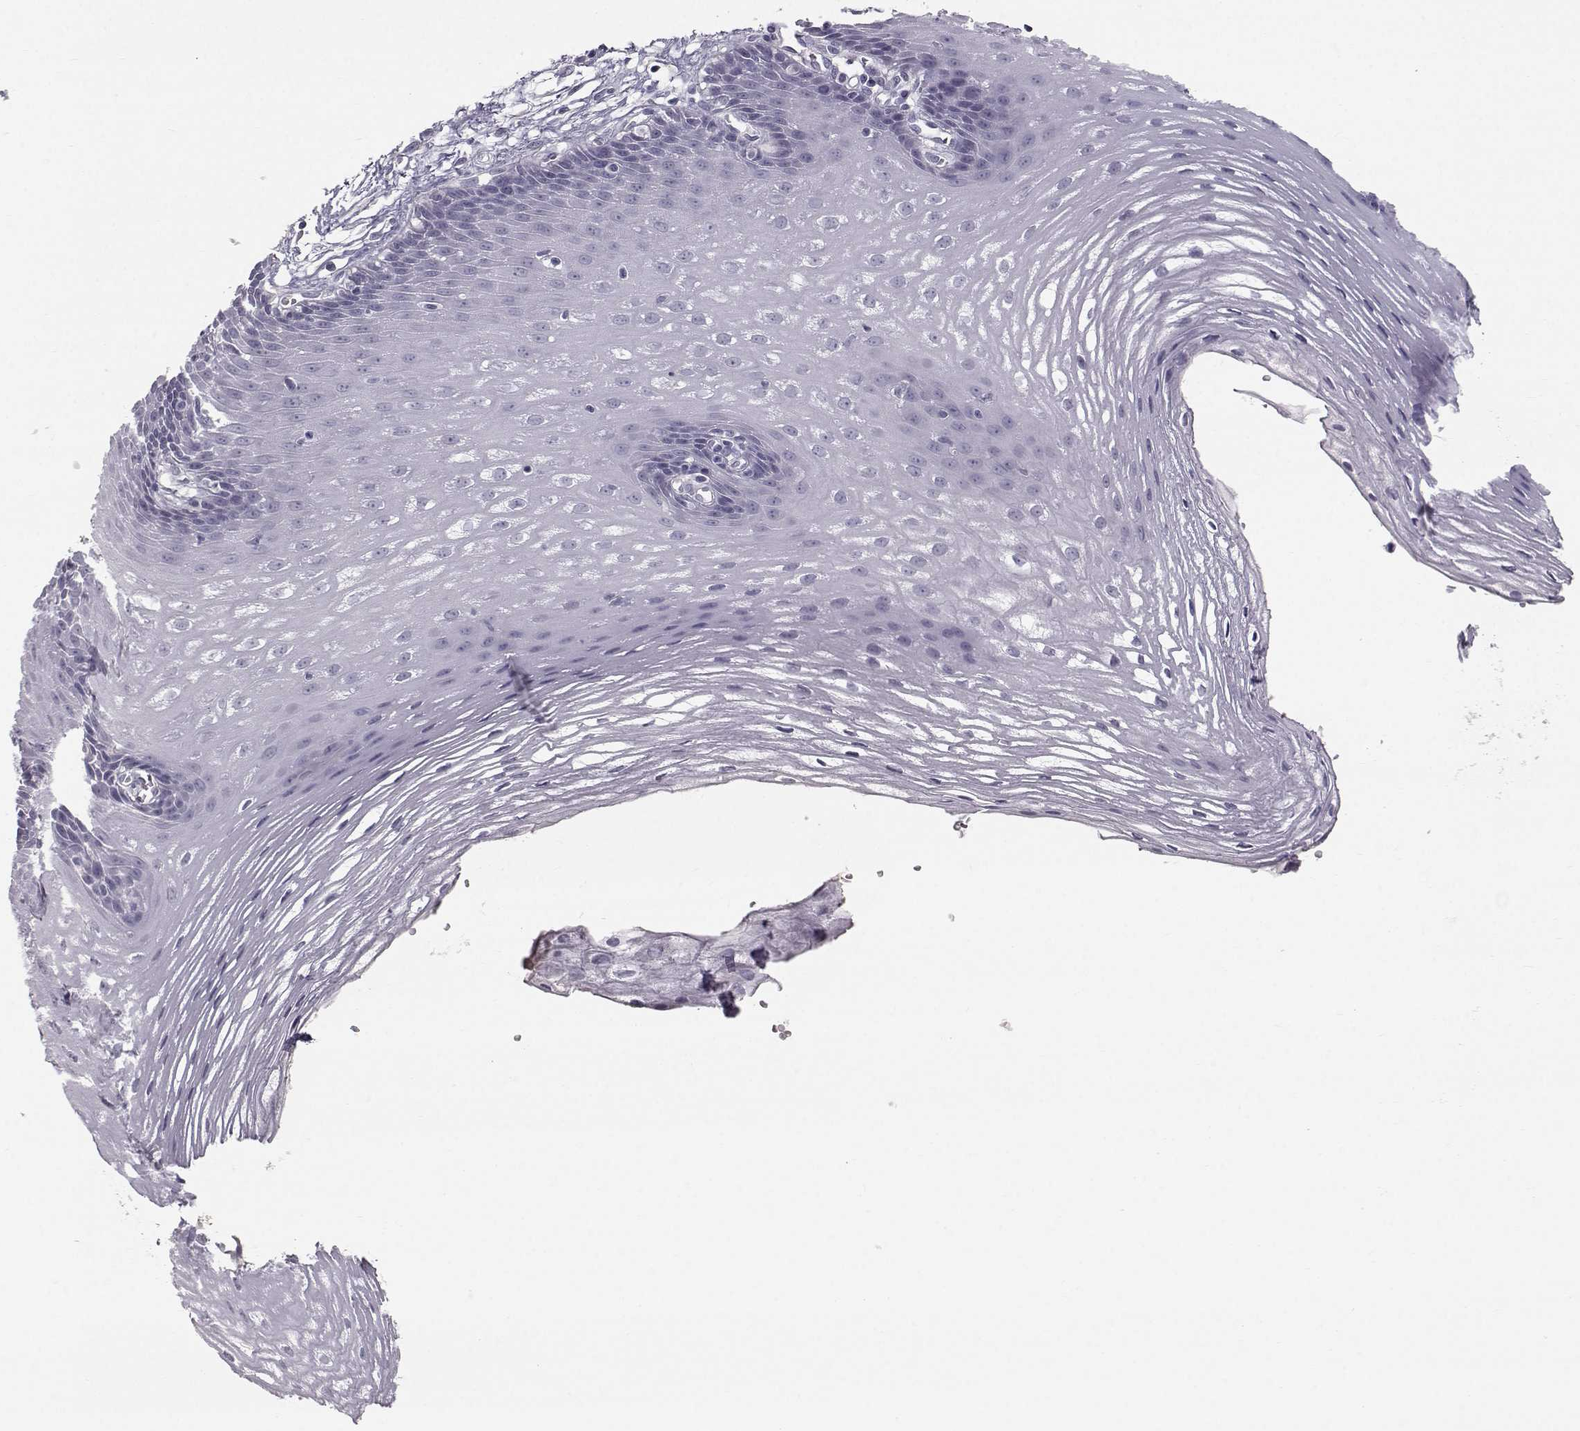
{"staining": {"intensity": "negative", "quantity": "none", "location": "none"}, "tissue": "esophagus", "cell_type": "Squamous epithelial cells", "image_type": "normal", "snomed": [{"axis": "morphology", "description": "Normal tissue, NOS"}, {"axis": "topography", "description": "Esophagus"}], "caption": "The immunohistochemistry image has no significant positivity in squamous epithelial cells of esophagus. The staining was performed using DAB to visualize the protein expression in brown, while the nuclei were stained in blue with hematoxylin (Magnification: 20x).", "gene": "SPDYE4", "patient": {"sex": "male", "age": 72}}